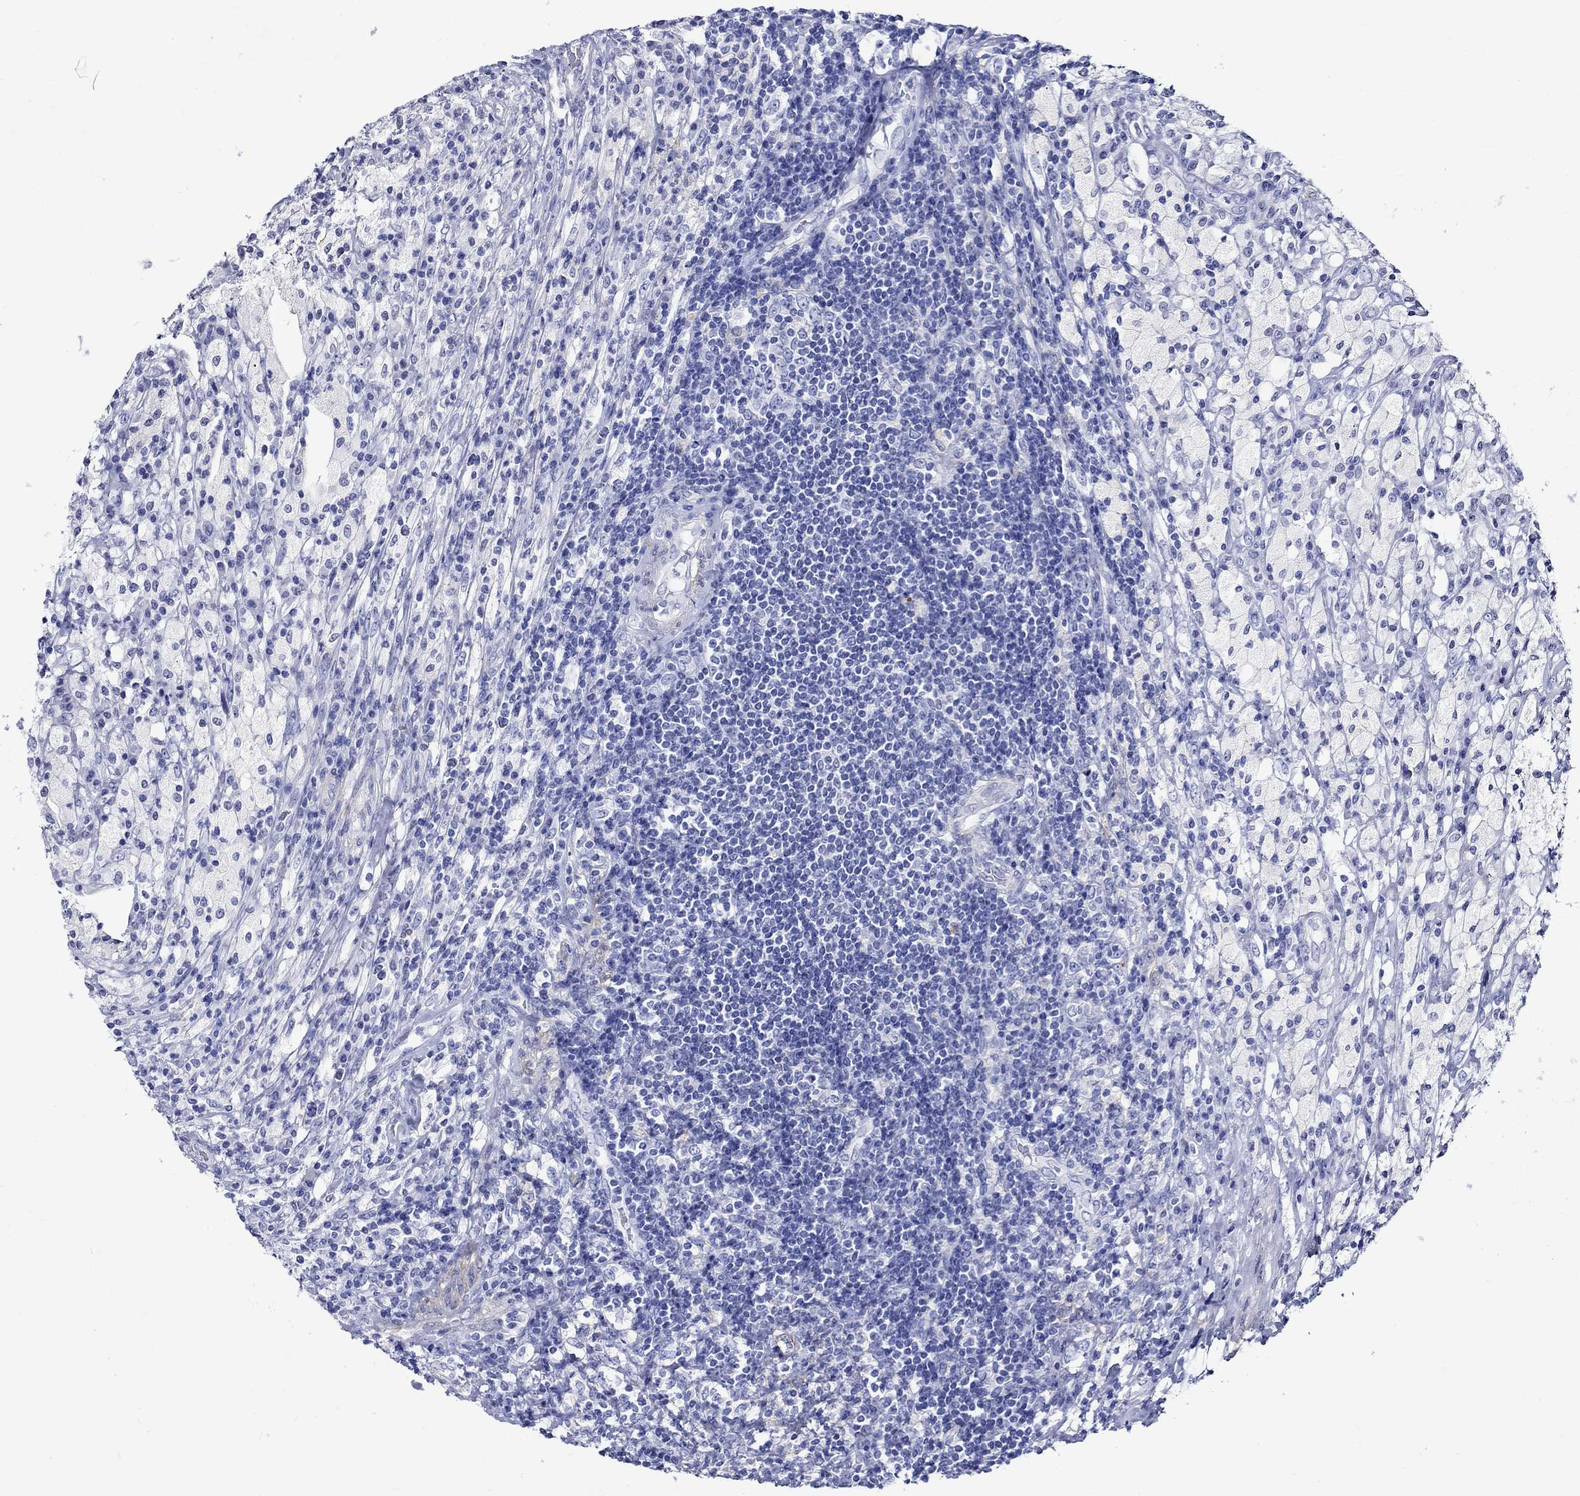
{"staining": {"intensity": "negative", "quantity": "none", "location": "none"}, "tissue": "testis cancer", "cell_type": "Tumor cells", "image_type": "cancer", "snomed": [{"axis": "morphology", "description": "Necrosis, NOS"}, {"axis": "morphology", "description": "Carcinoma, Embryonal, NOS"}, {"axis": "topography", "description": "Testis"}], "caption": "DAB immunohistochemical staining of testis cancer (embryonal carcinoma) reveals no significant positivity in tumor cells.", "gene": "CRYAB", "patient": {"sex": "male", "age": 19}}